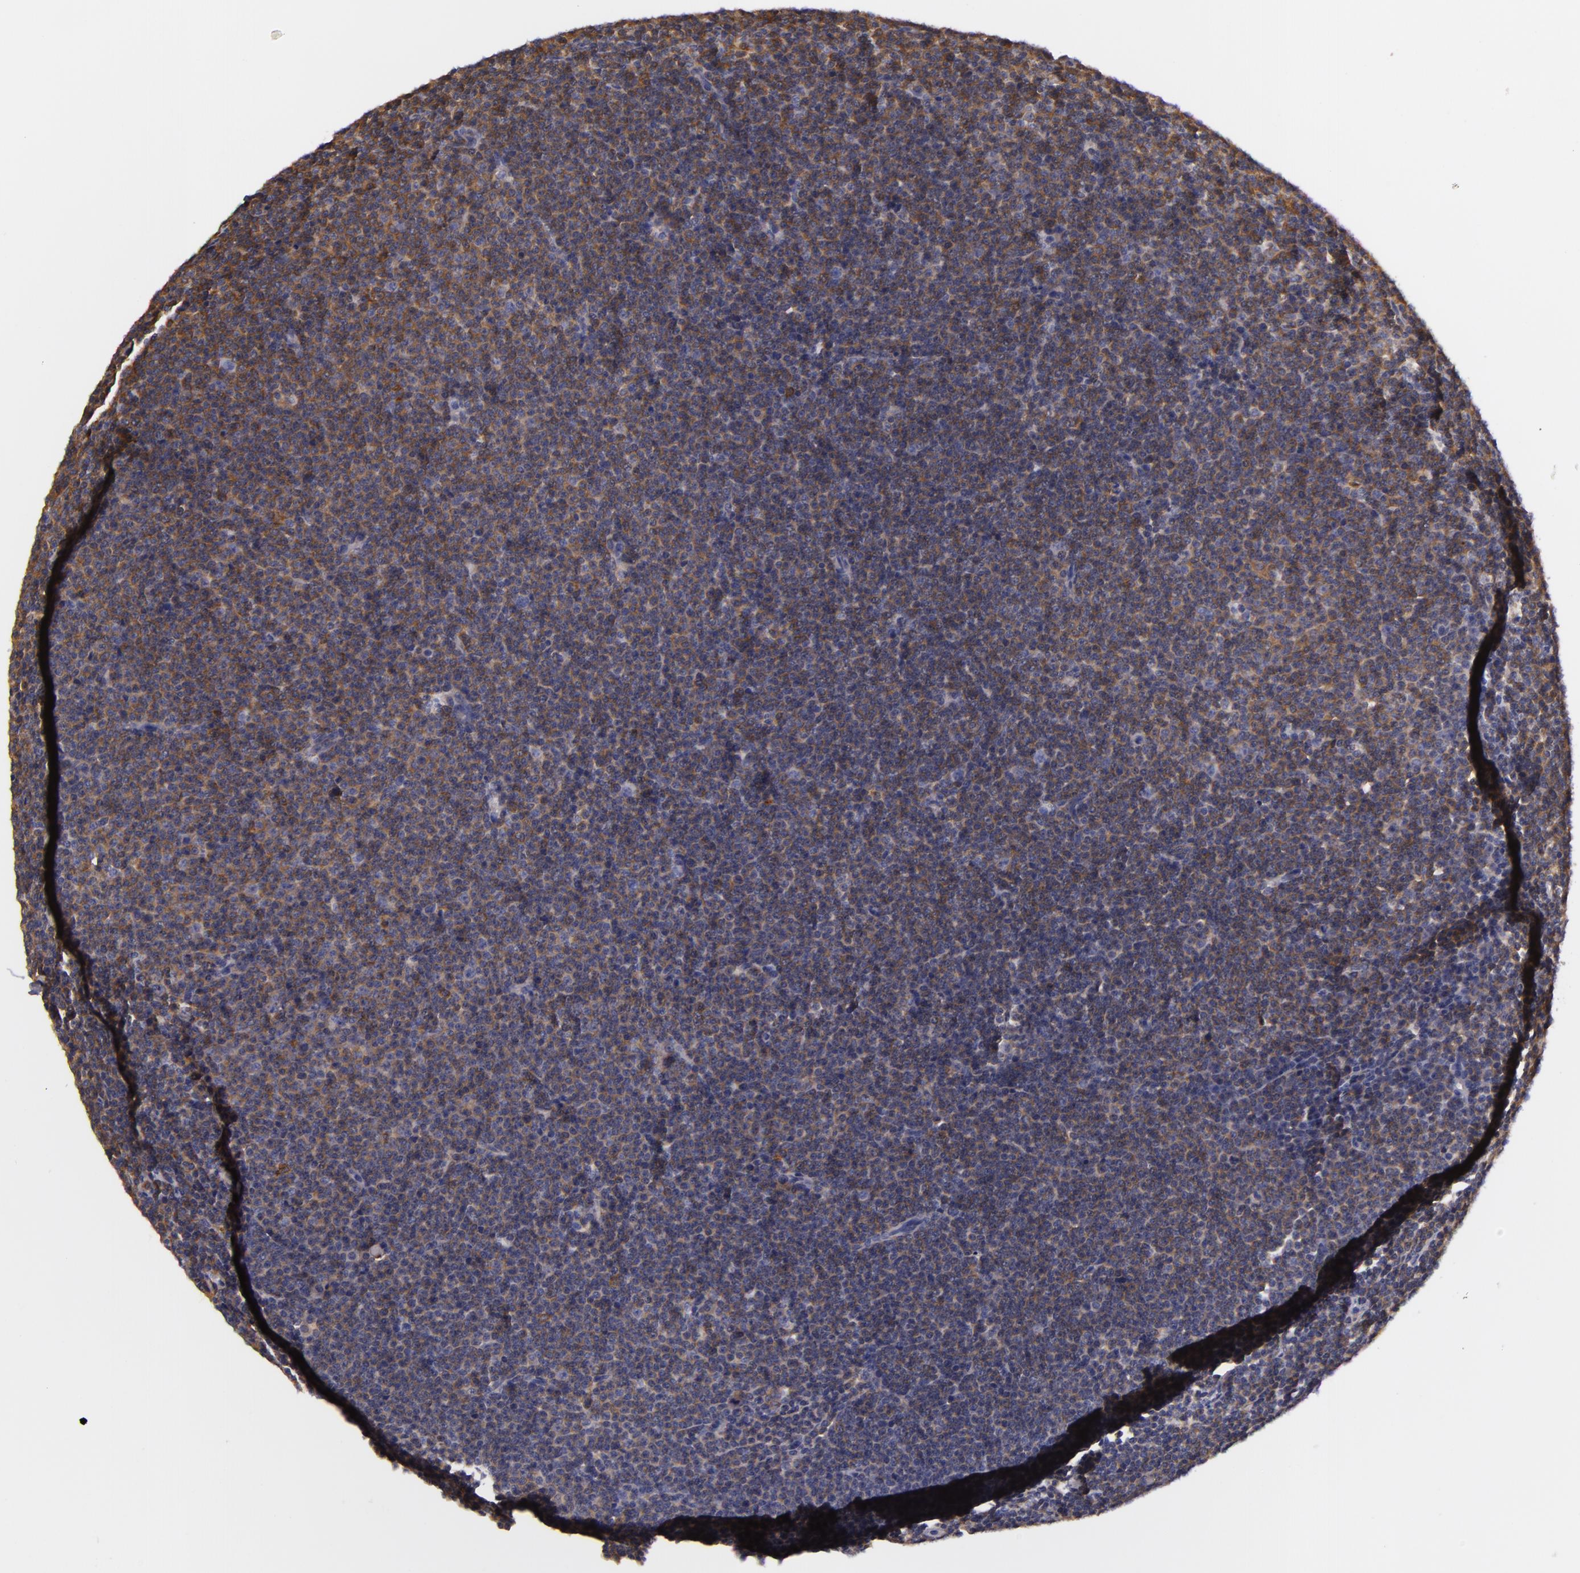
{"staining": {"intensity": "moderate", "quantity": "25%-75%", "location": "cytoplasmic/membranous"}, "tissue": "lymphoma", "cell_type": "Tumor cells", "image_type": "cancer", "snomed": [{"axis": "morphology", "description": "Malignant lymphoma, non-Hodgkin's type, Low grade"}, {"axis": "topography", "description": "Lymph node"}], "caption": "Lymphoma tissue reveals moderate cytoplasmic/membranous expression in about 25%-75% of tumor cells", "gene": "TOM1", "patient": {"sex": "female", "age": 69}}